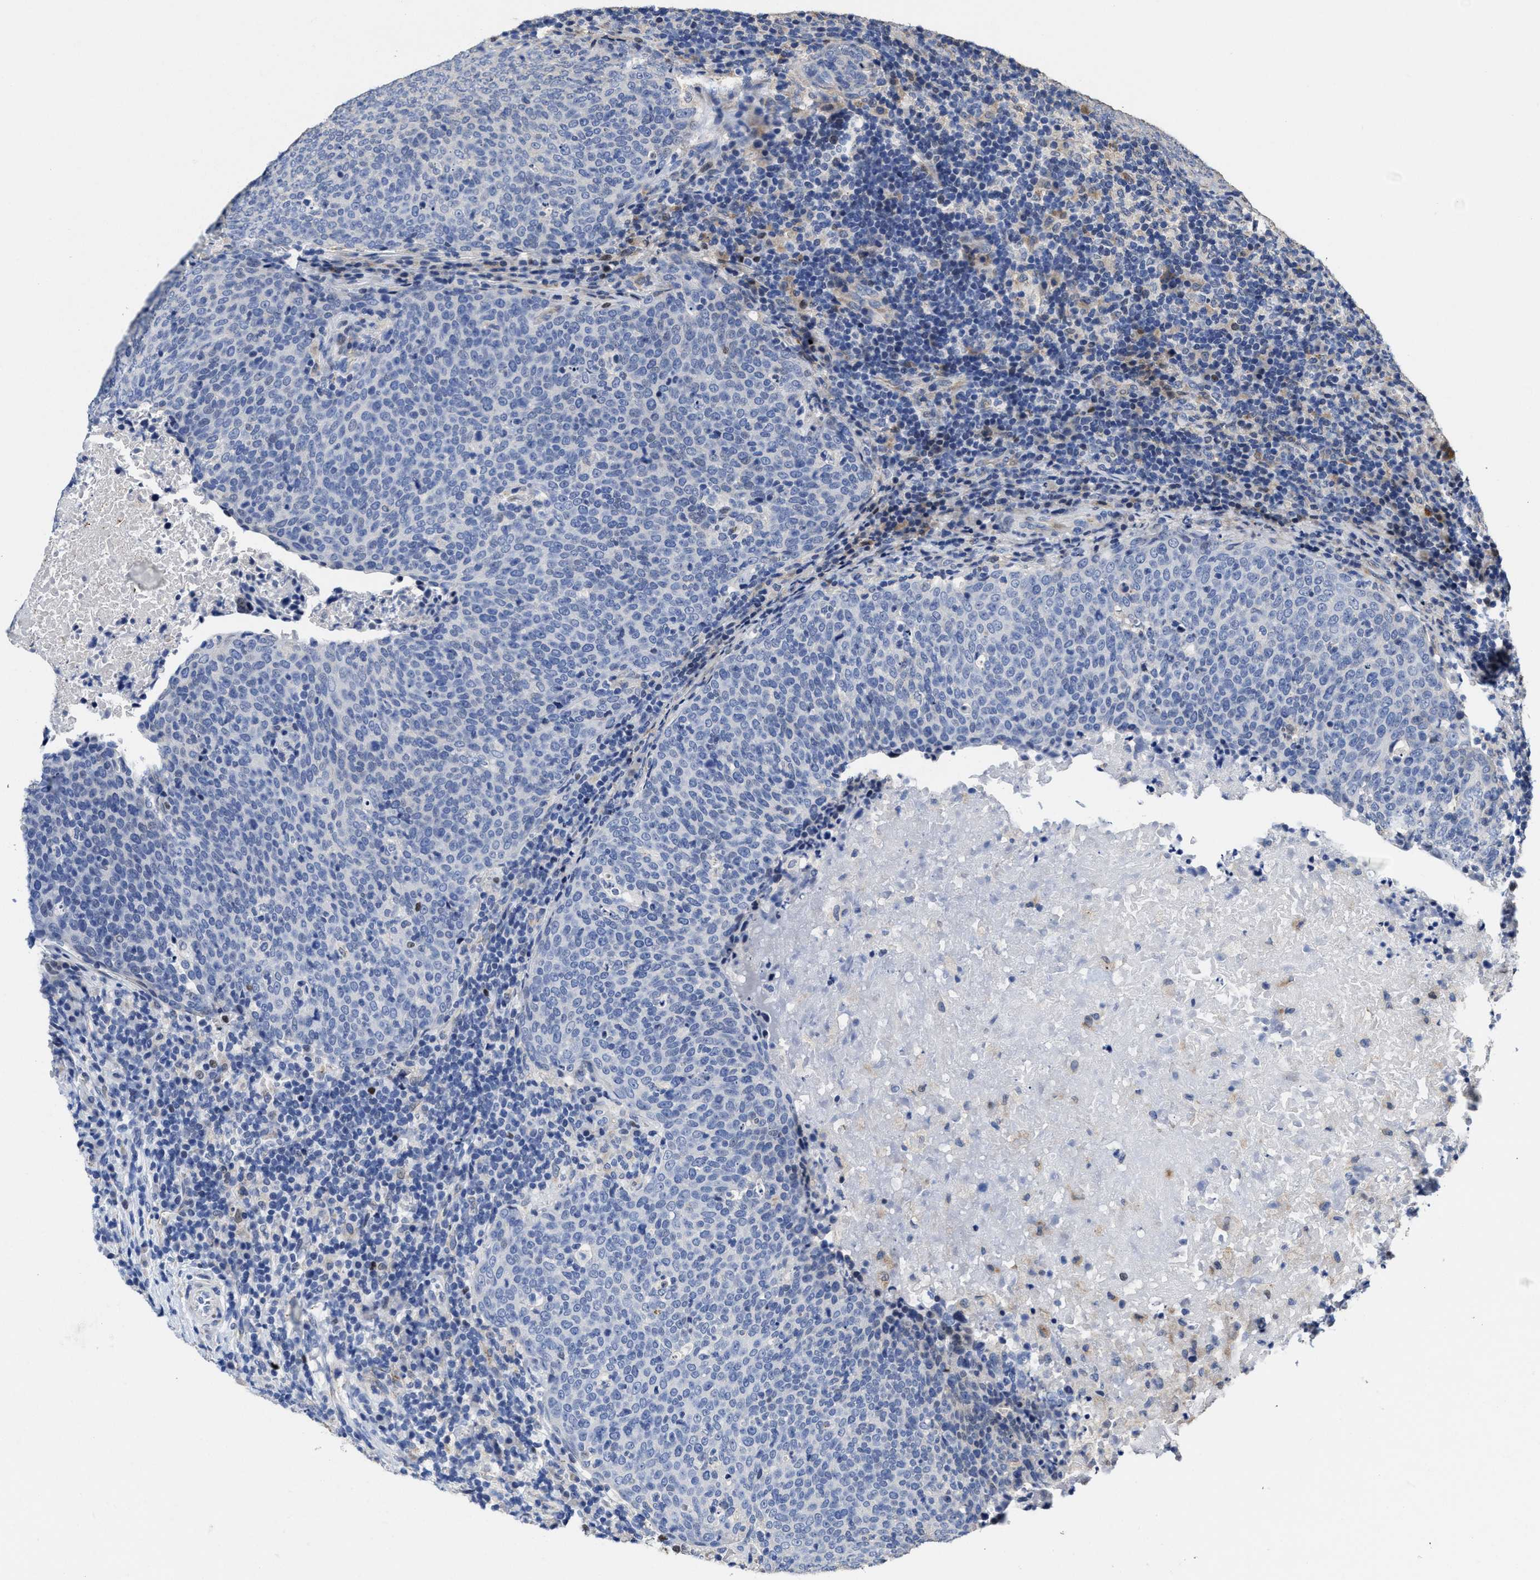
{"staining": {"intensity": "negative", "quantity": "none", "location": "none"}, "tissue": "head and neck cancer", "cell_type": "Tumor cells", "image_type": "cancer", "snomed": [{"axis": "morphology", "description": "Squamous cell carcinoma, NOS"}, {"axis": "morphology", "description": "Squamous cell carcinoma, metastatic, NOS"}, {"axis": "topography", "description": "Lymph node"}, {"axis": "topography", "description": "Head-Neck"}], "caption": "Photomicrograph shows no significant protein positivity in tumor cells of head and neck metastatic squamous cell carcinoma. Nuclei are stained in blue.", "gene": "ZFAT", "patient": {"sex": "male", "age": 62}}